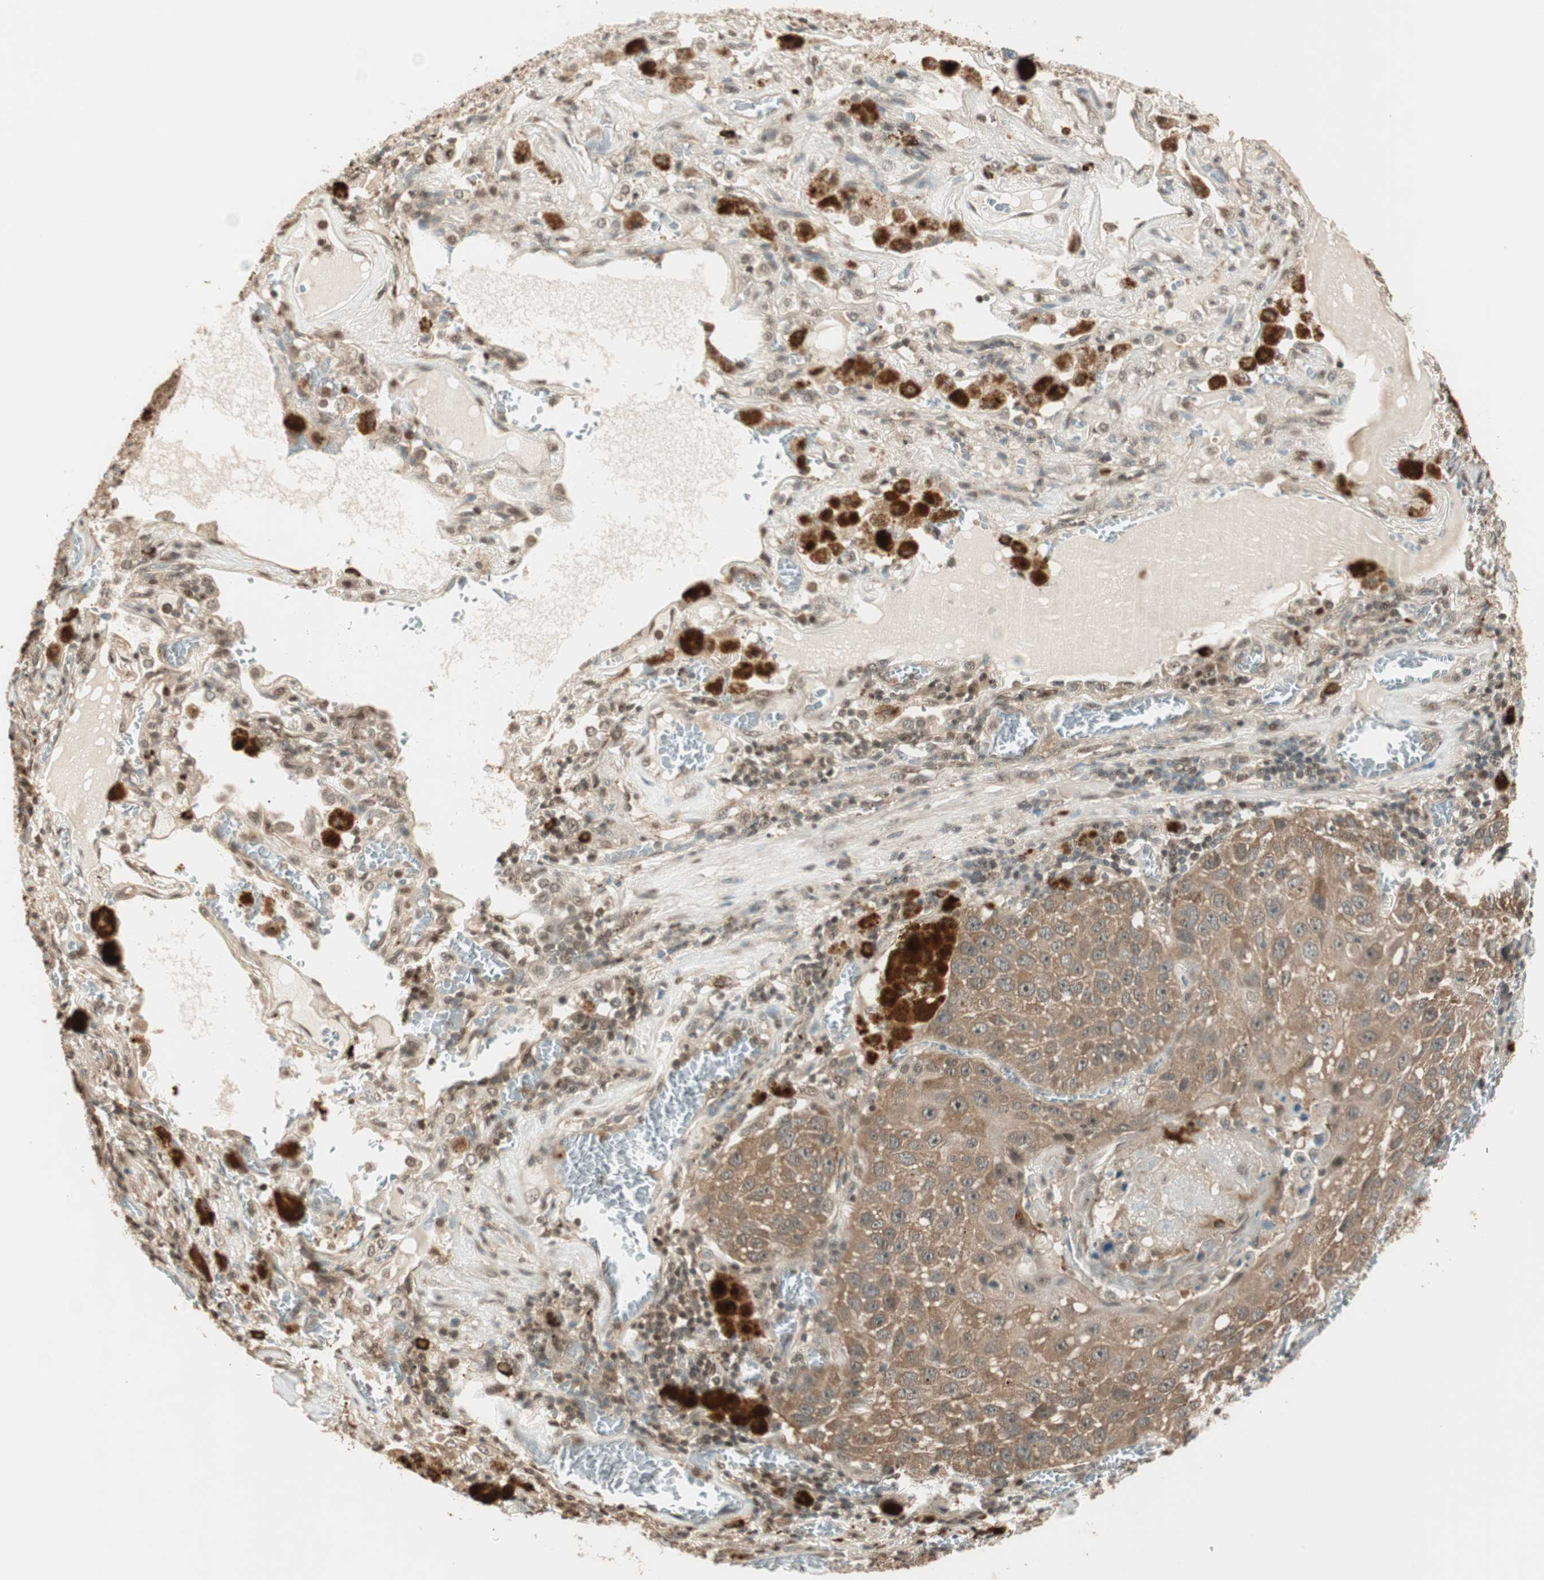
{"staining": {"intensity": "moderate", "quantity": ">75%", "location": "cytoplasmic/membranous"}, "tissue": "lung cancer", "cell_type": "Tumor cells", "image_type": "cancer", "snomed": [{"axis": "morphology", "description": "Squamous cell carcinoma, NOS"}, {"axis": "topography", "description": "Lung"}], "caption": "Lung cancer (squamous cell carcinoma) tissue displays moderate cytoplasmic/membranous staining in about >75% of tumor cells, visualized by immunohistochemistry.", "gene": "ZNF443", "patient": {"sex": "male", "age": 57}}